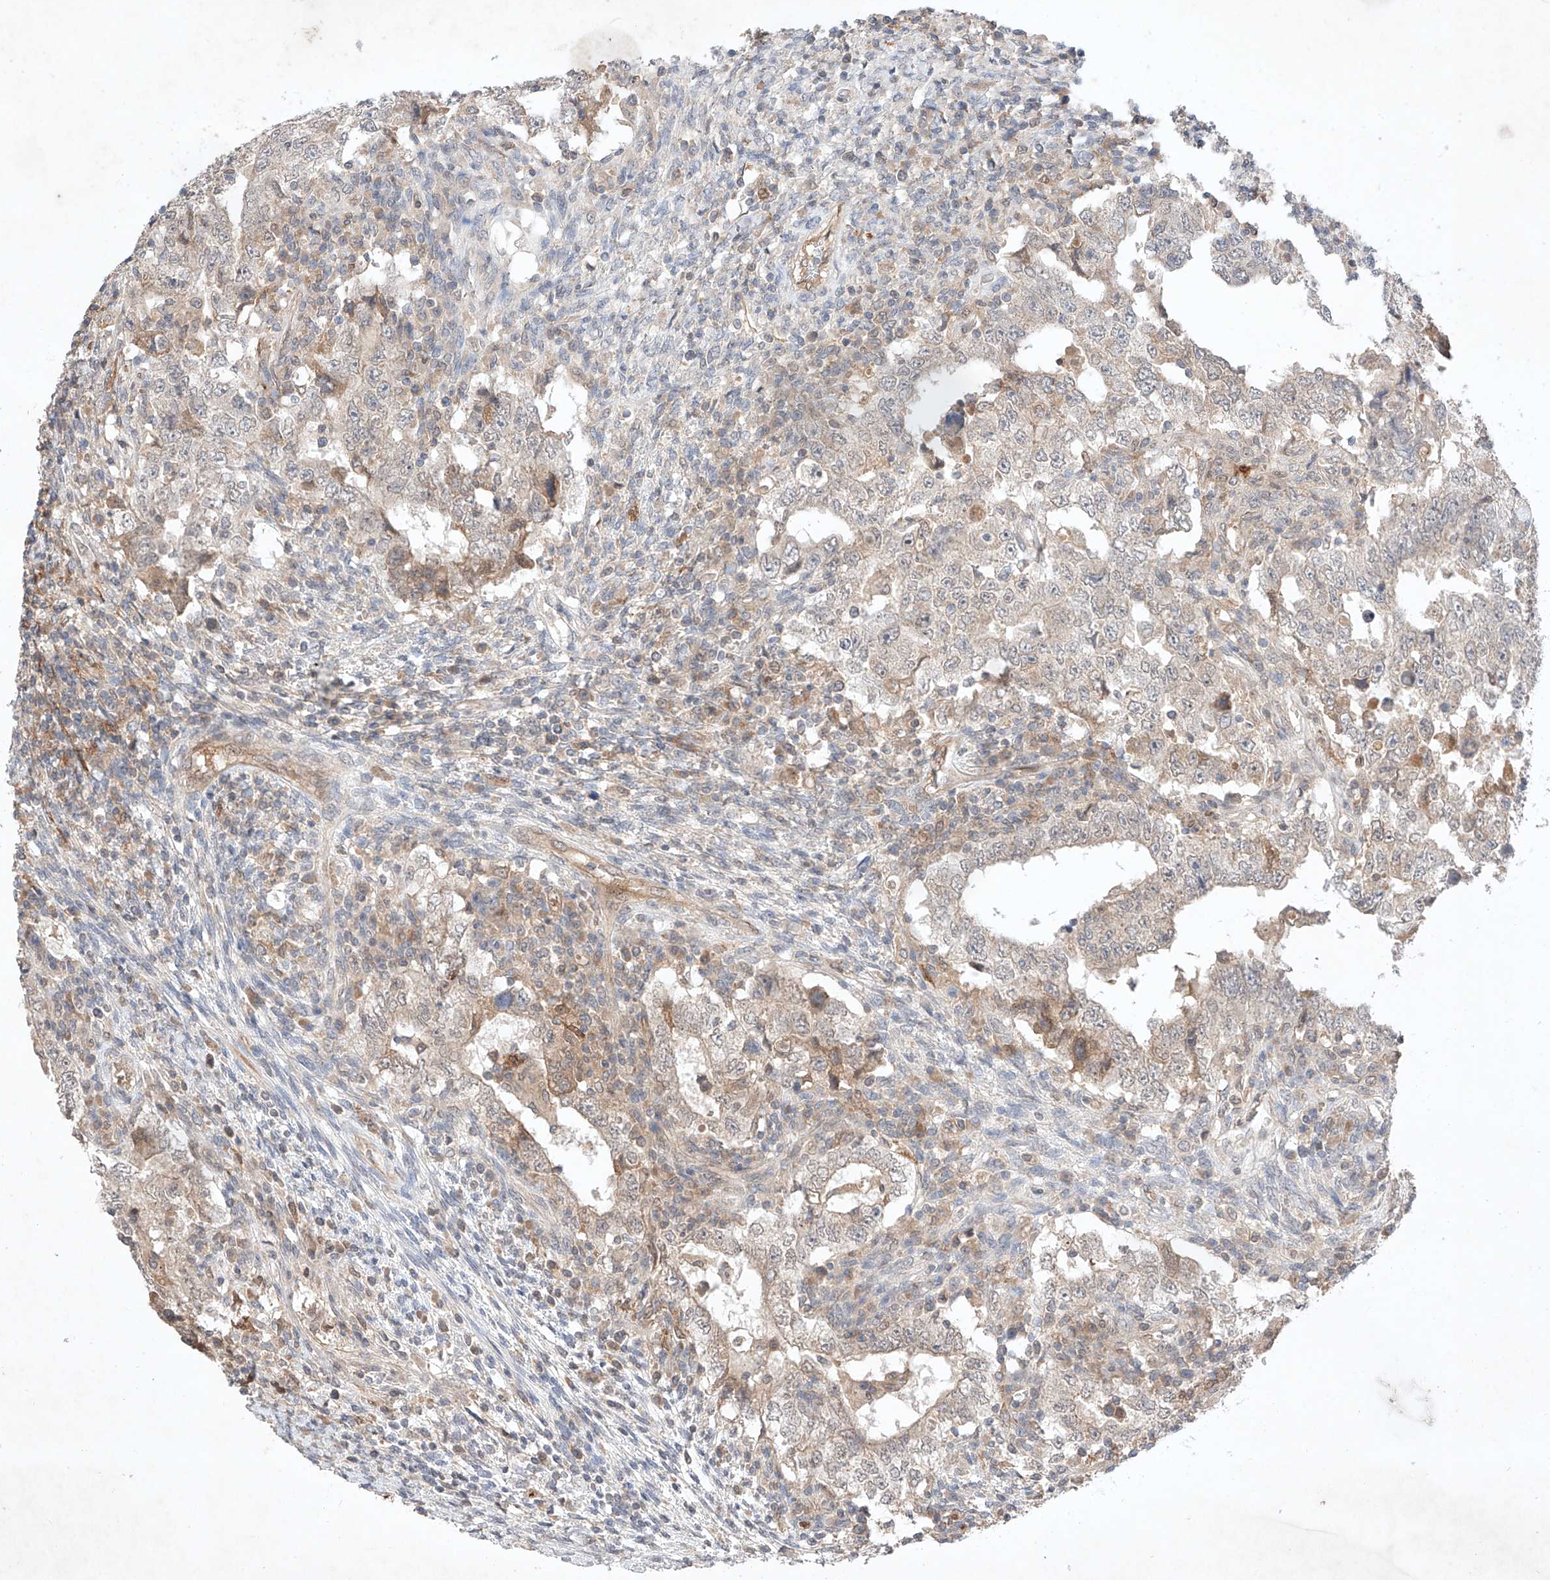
{"staining": {"intensity": "weak", "quantity": "25%-75%", "location": "cytoplasmic/membranous"}, "tissue": "testis cancer", "cell_type": "Tumor cells", "image_type": "cancer", "snomed": [{"axis": "morphology", "description": "Carcinoma, Embryonal, NOS"}, {"axis": "topography", "description": "Testis"}], "caption": "Tumor cells show low levels of weak cytoplasmic/membranous staining in about 25%-75% of cells in testis cancer. Nuclei are stained in blue.", "gene": "ZNF124", "patient": {"sex": "male", "age": 26}}